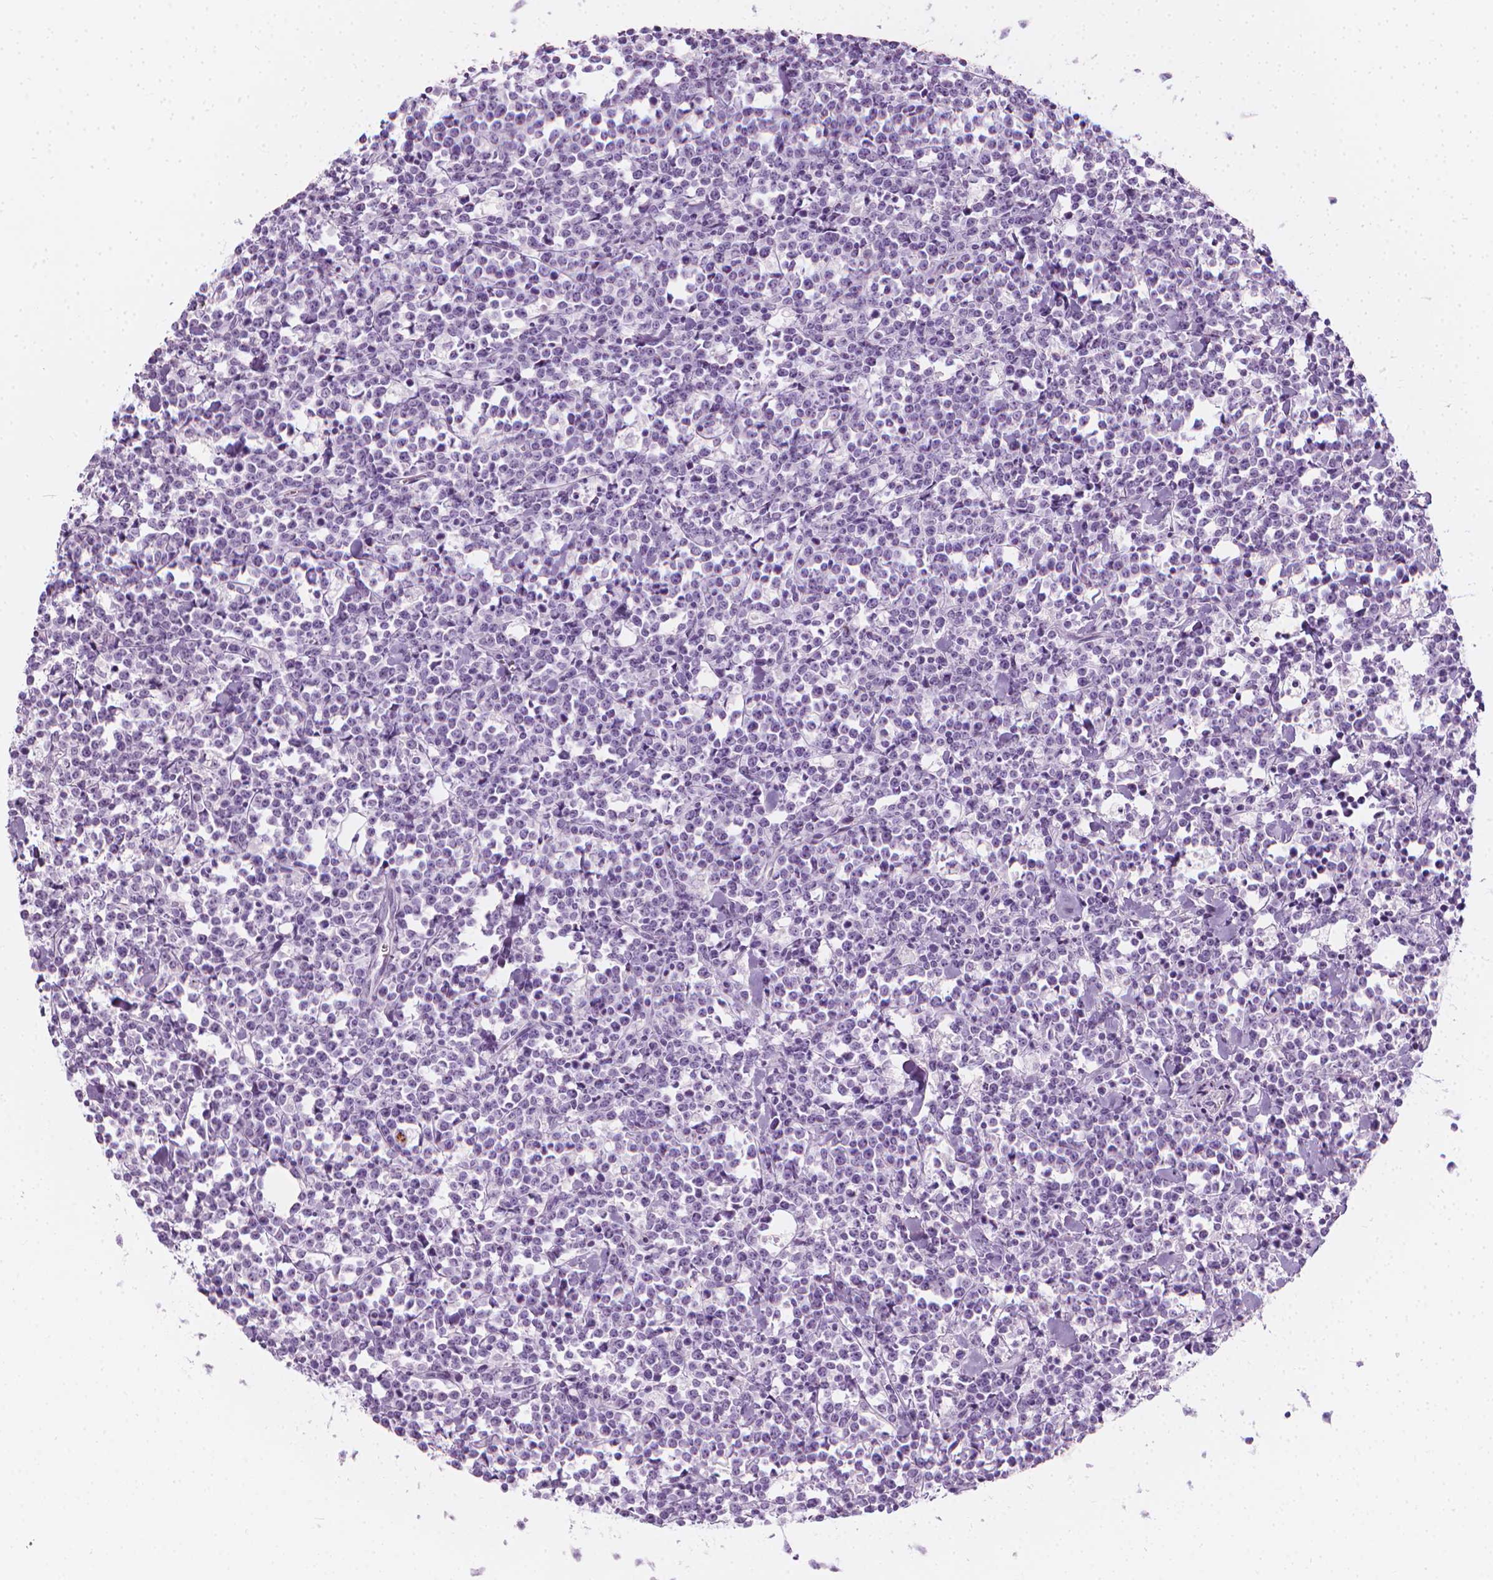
{"staining": {"intensity": "negative", "quantity": "none", "location": "none"}, "tissue": "lymphoma", "cell_type": "Tumor cells", "image_type": "cancer", "snomed": [{"axis": "morphology", "description": "Malignant lymphoma, non-Hodgkin's type, High grade"}, {"axis": "topography", "description": "Small intestine"}], "caption": "The image reveals no significant staining in tumor cells of lymphoma.", "gene": "SCG3", "patient": {"sex": "female", "age": 56}}